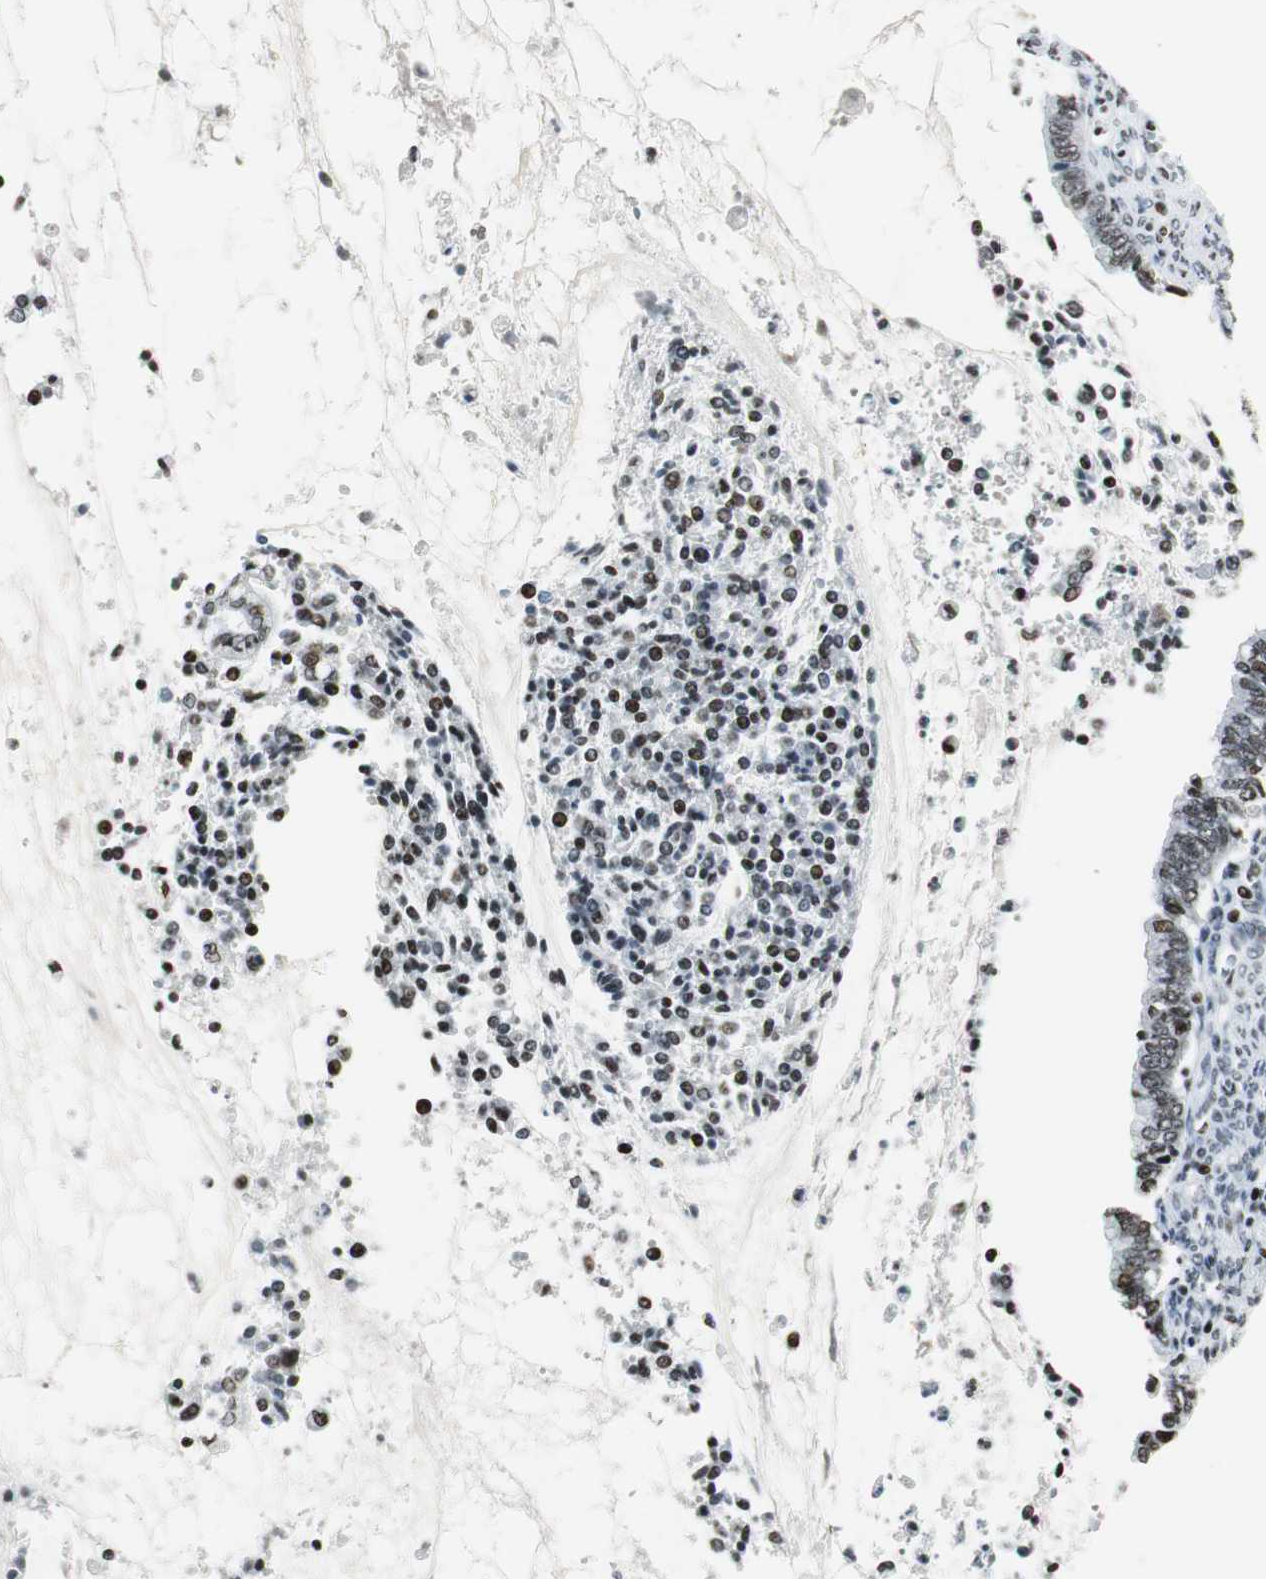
{"staining": {"intensity": "weak", "quantity": "25%-75%", "location": "nuclear"}, "tissue": "cervical cancer", "cell_type": "Tumor cells", "image_type": "cancer", "snomed": [{"axis": "morphology", "description": "Adenocarcinoma, NOS"}, {"axis": "topography", "description": "Cervix"}], "caption": "Protein staining reveals weak nuclear staining in about 25%-75% of tumor cells in cervical adenocarcinoma. The staining was performed using DAB (3,3'-diaminobenzidine) to visualize the protein expression in brown, while the nuclei were stained in blue with hematoxylin (Magnification: 20x).", "gene": "RBBP4", "patient": {"sex": "female", "age": 44}}